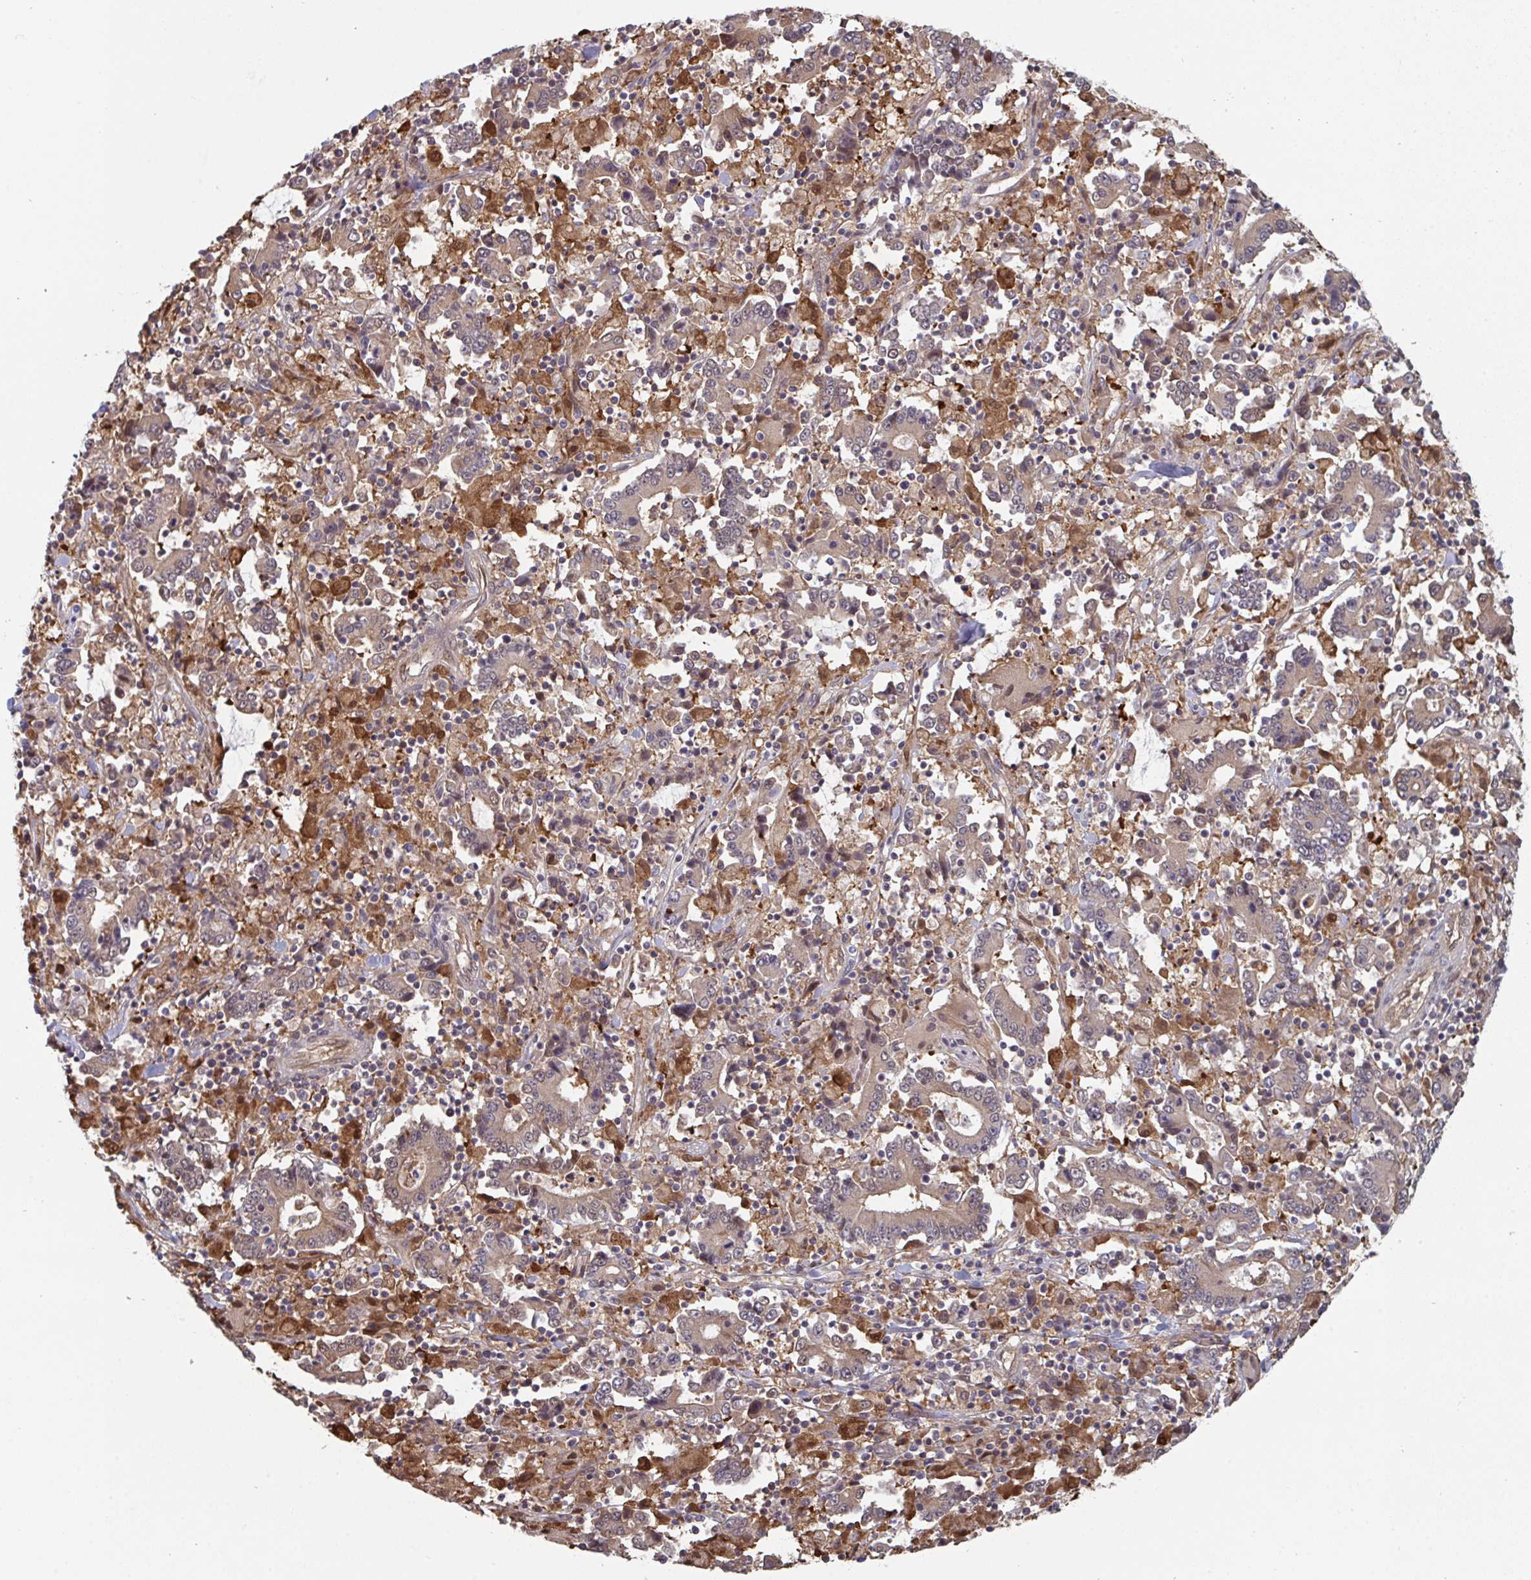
{"staining": {"intensity": "weak", "quantity": "25%-75%", "location": "cytoplasmic/membranous"}, "tissue": "stomach cancer", "cell_type": "Tumor cells", "image_type": "cancer", "snomed": [{"axis": "morphology", "description": "Adenocarcinoma, NOS"}, {"axis": "topography", "description": "Stomach, upper"}], "caption": "A brown stain highlights weak cytoplasmic/membranous expression of a protein in stomach cancer (adenocarcinoma) tumor cells.", "gene": "PTPRD", "patient": {"sex": "male", "age": 68}}